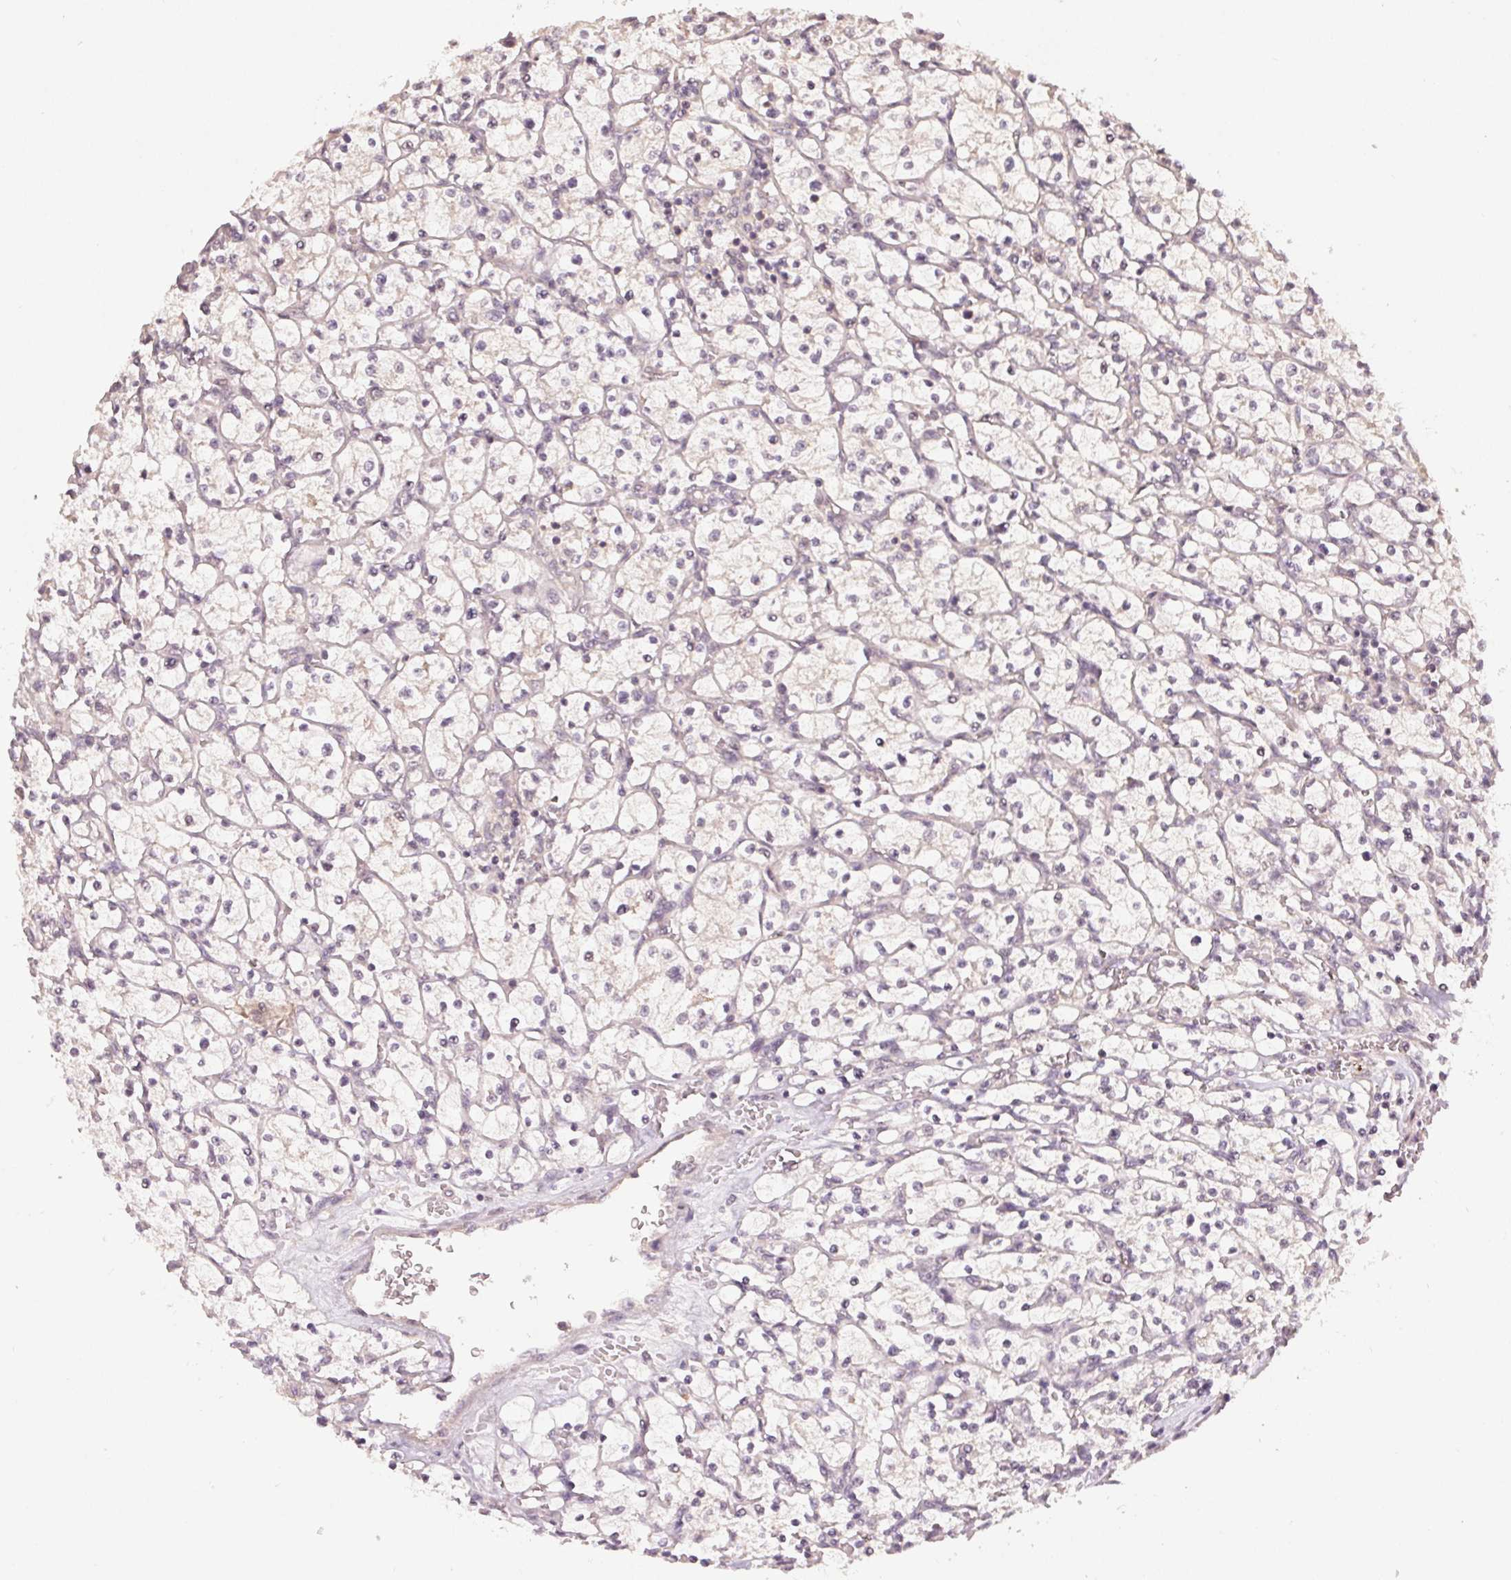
{"staining": {"intensity": "negative", "quantity": "none", "location": "none"}, "tissue": "renal cancer", "cell_type": "Tumor cells", "image_type": "cancer", "snomed": [{"axis": "morphology", "description": "Adenocarcinoma, NOS"}, {"axis": "topography", "description": "Kidney"}], "caption": "Immunohistochemical staining of renal cancer (adenocarcinoma) shows no significant expression in tumor cells.", "gene": "ATP1B3", "patient": {"sex": "female", "age": 64}}